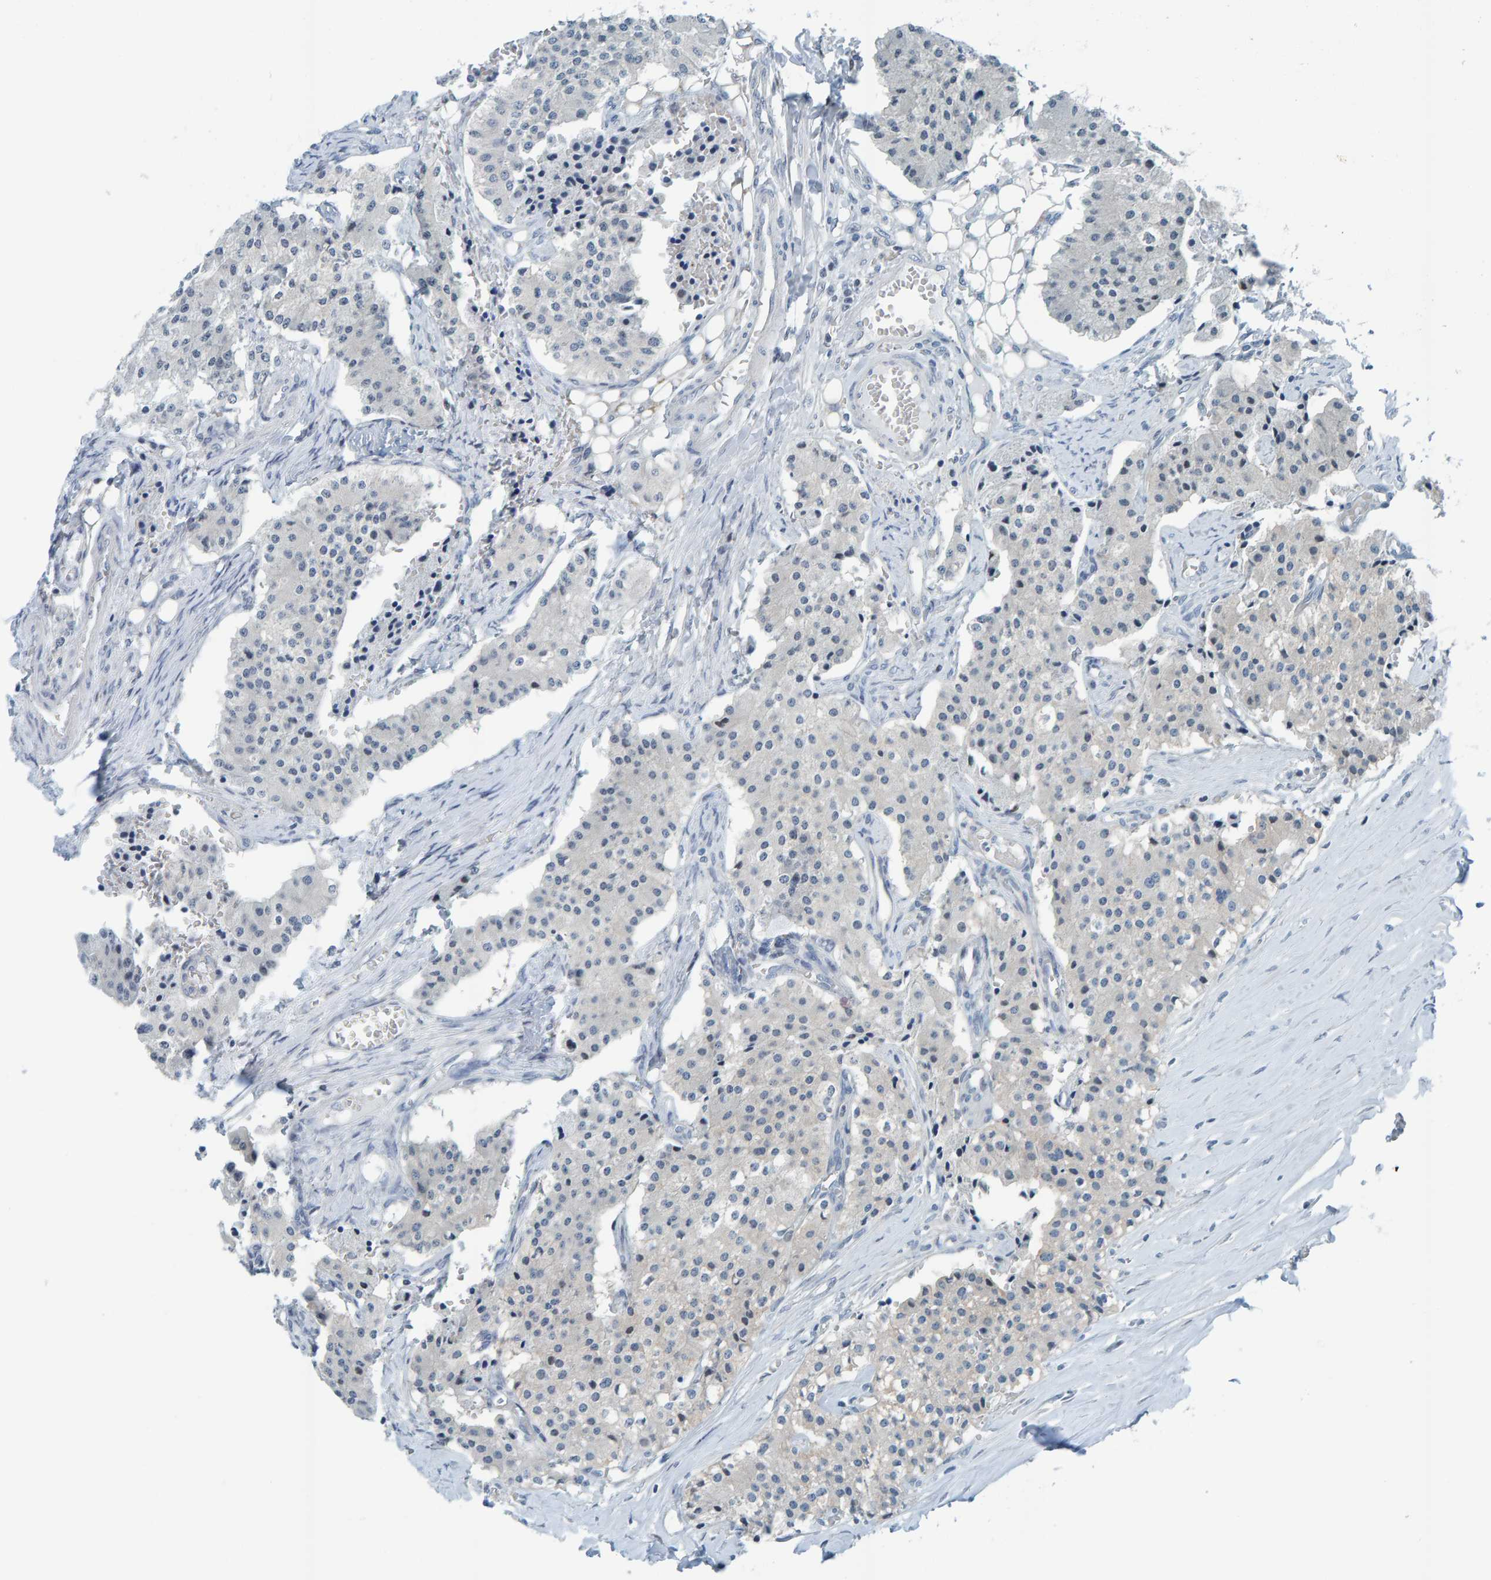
{"staining": {"intensity": "negative", "quantity": "none", "location": "none"}, "tissue": "carcinoid", "cell_type": "Tumor cells", "image_type": "cancer", "snomed": [{"axis": "morphology", "description": "Carcinoid, malignant, NOS"}, {"axis": "topography", "description": "Colon"}], "caption": "Tumor cells are negative for brown protein staining in malignant carcinoid.", "gene": "CNP", "patient": {"sex": "female", "age": 52}}